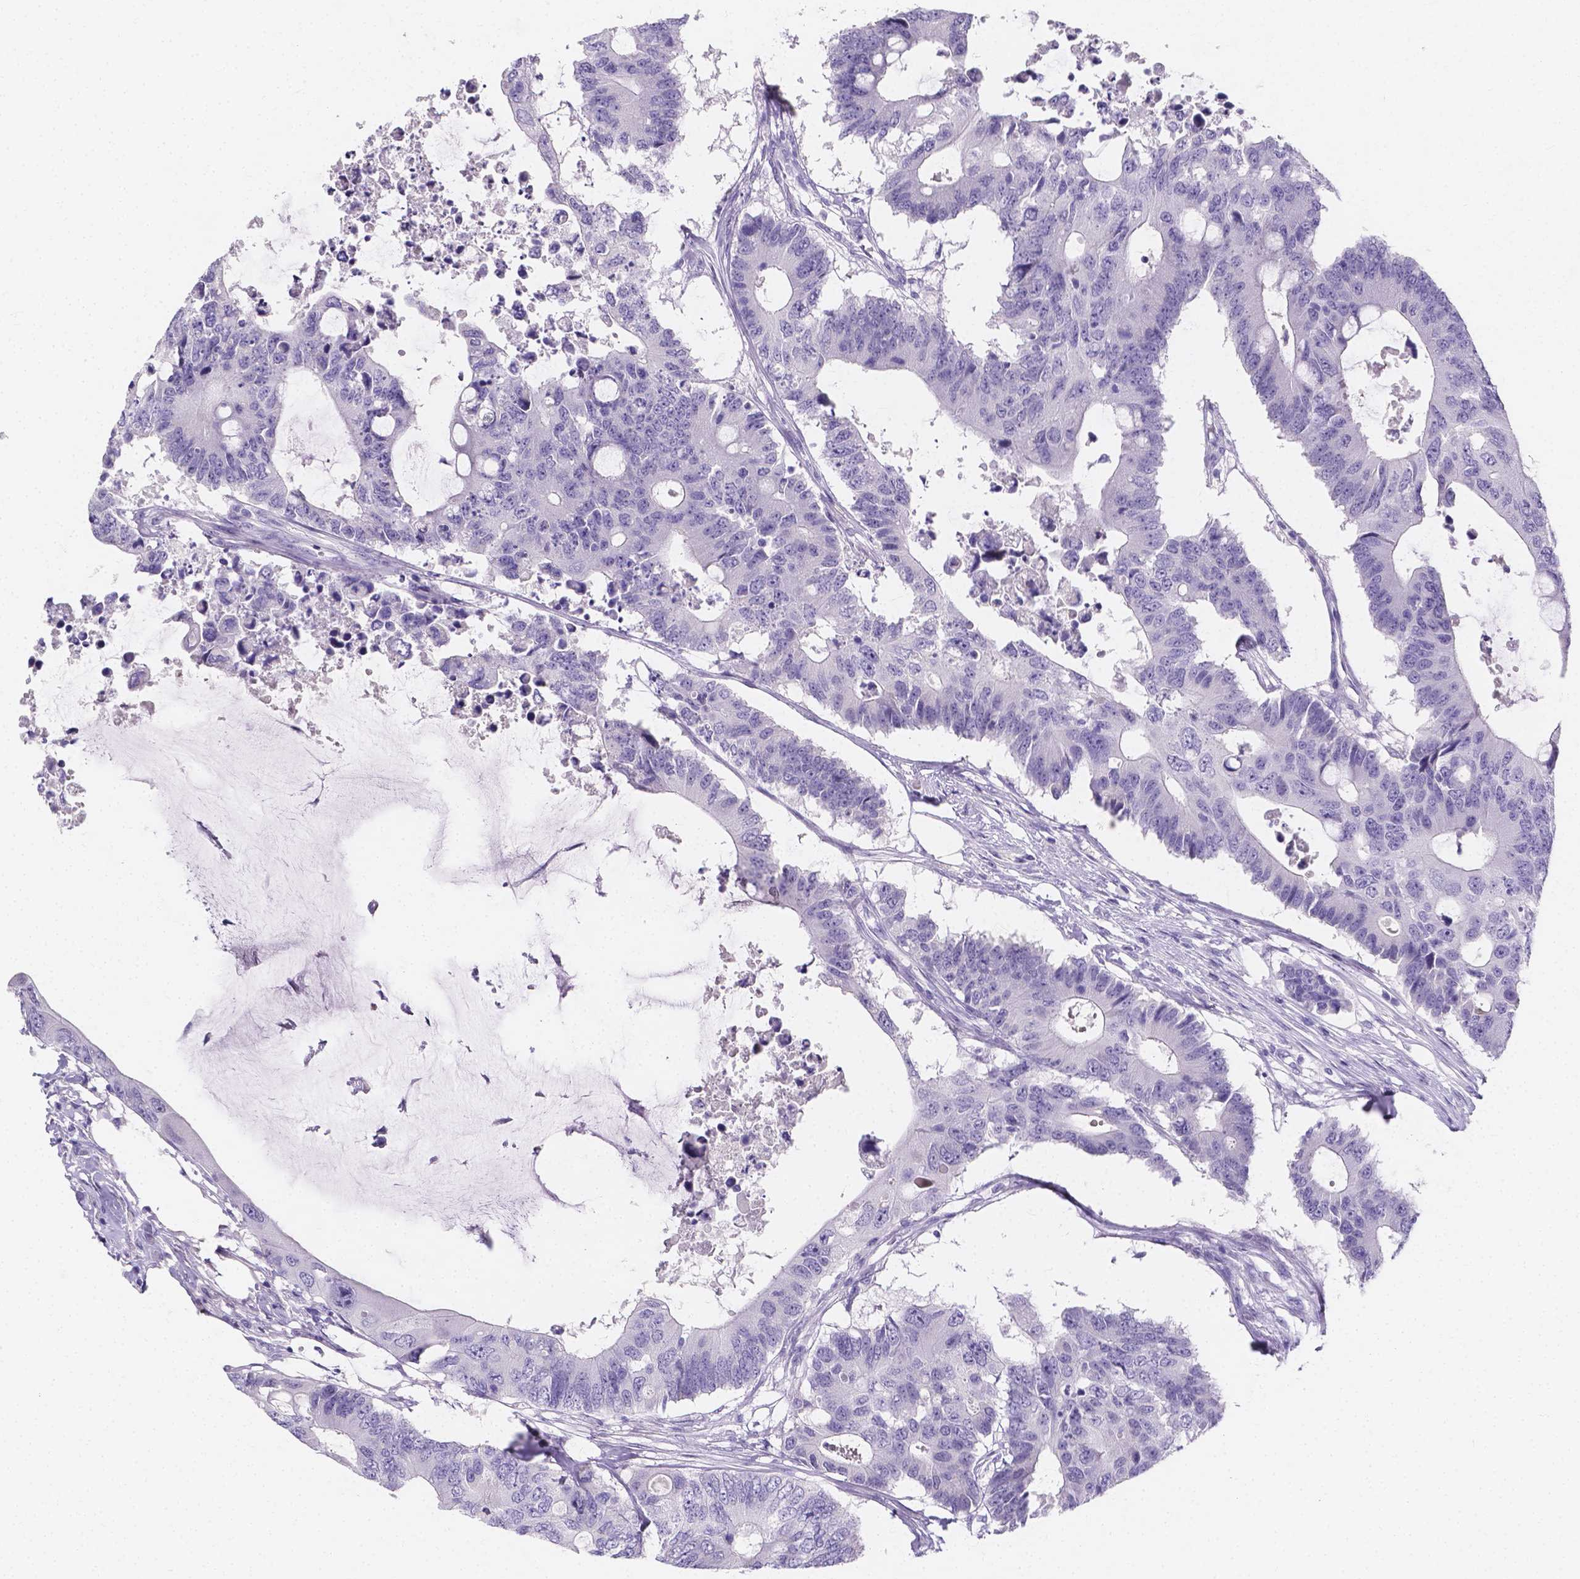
{"staining": {"intensity": "negative", "quantity": "none", "location": "none"}, "tissue": "colorectal cancer", "cell_type": "Tumor cells", "image_type": "cancer", "snomed": [{"axis": "morphology", "description": "Adenocarcinoma, NOS"}, {"axis": "topography", "description": "Colon"}], "caption": "This is an immunohistochemistry micrograph of human colorectal cancer (adenocarcinoma). There is no expression in tumor cells.", "gene": "PLXNA4", "patient": {"sex": "male", "age": 71}}